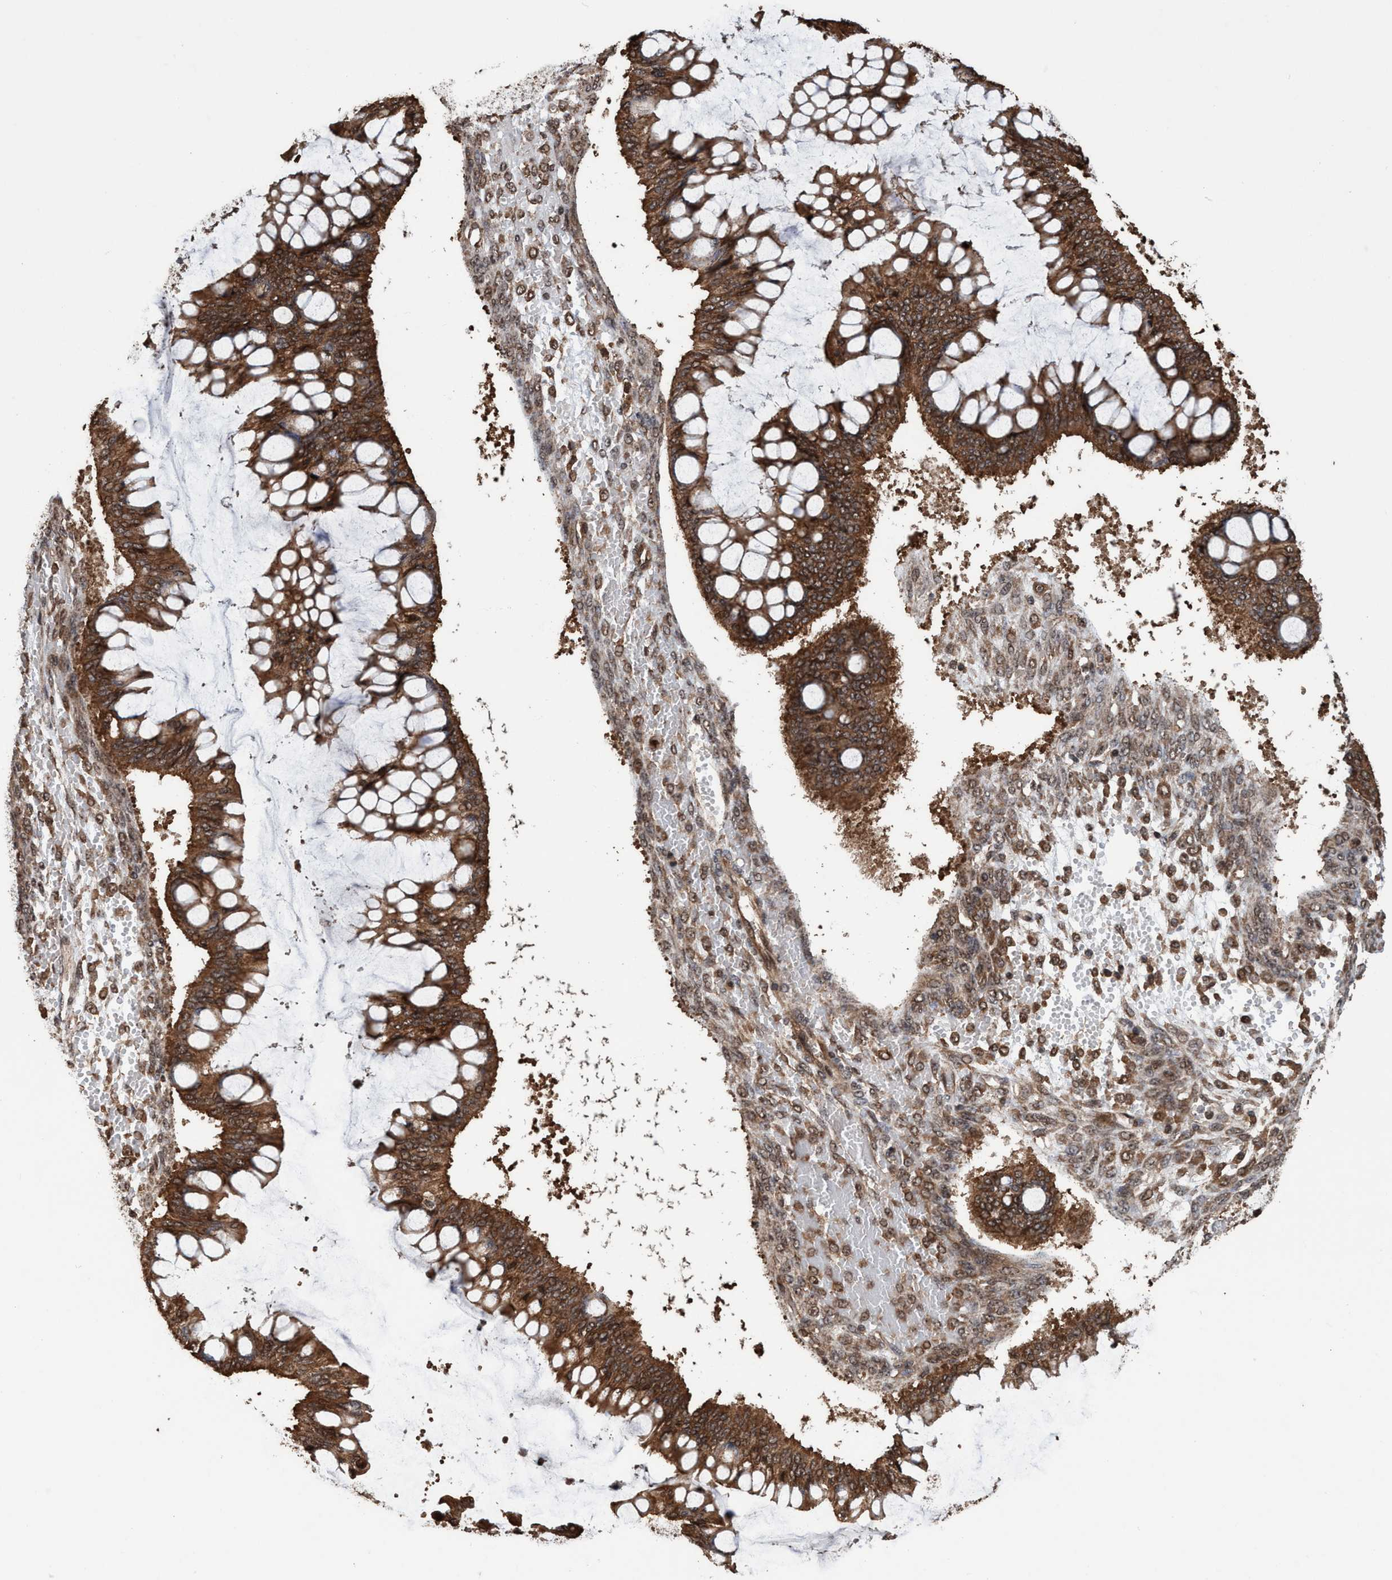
{"staining": {"intensity": "strong", "quantity": ">75%", "location": "cytoplasmic/membranous,nuclear"}, "tissue": "ovarian cancer", "cell_type": "Tumor cells", "image_type": "cancer", "snomed": [{"axis": "morphology", "description": "Cystadenocarcinoma, mucinous, NOS"}, {"axis": "topography", "description": "Ovary"}], "caption": "Ovarian mucinous cystadenocarcinoma stained for a protein reveals strong cytoplasmic/membranous and nuclear positivity in tumor cells.", "gene": "TRPC7", "patient": {"sex": "female", "age": 73}}